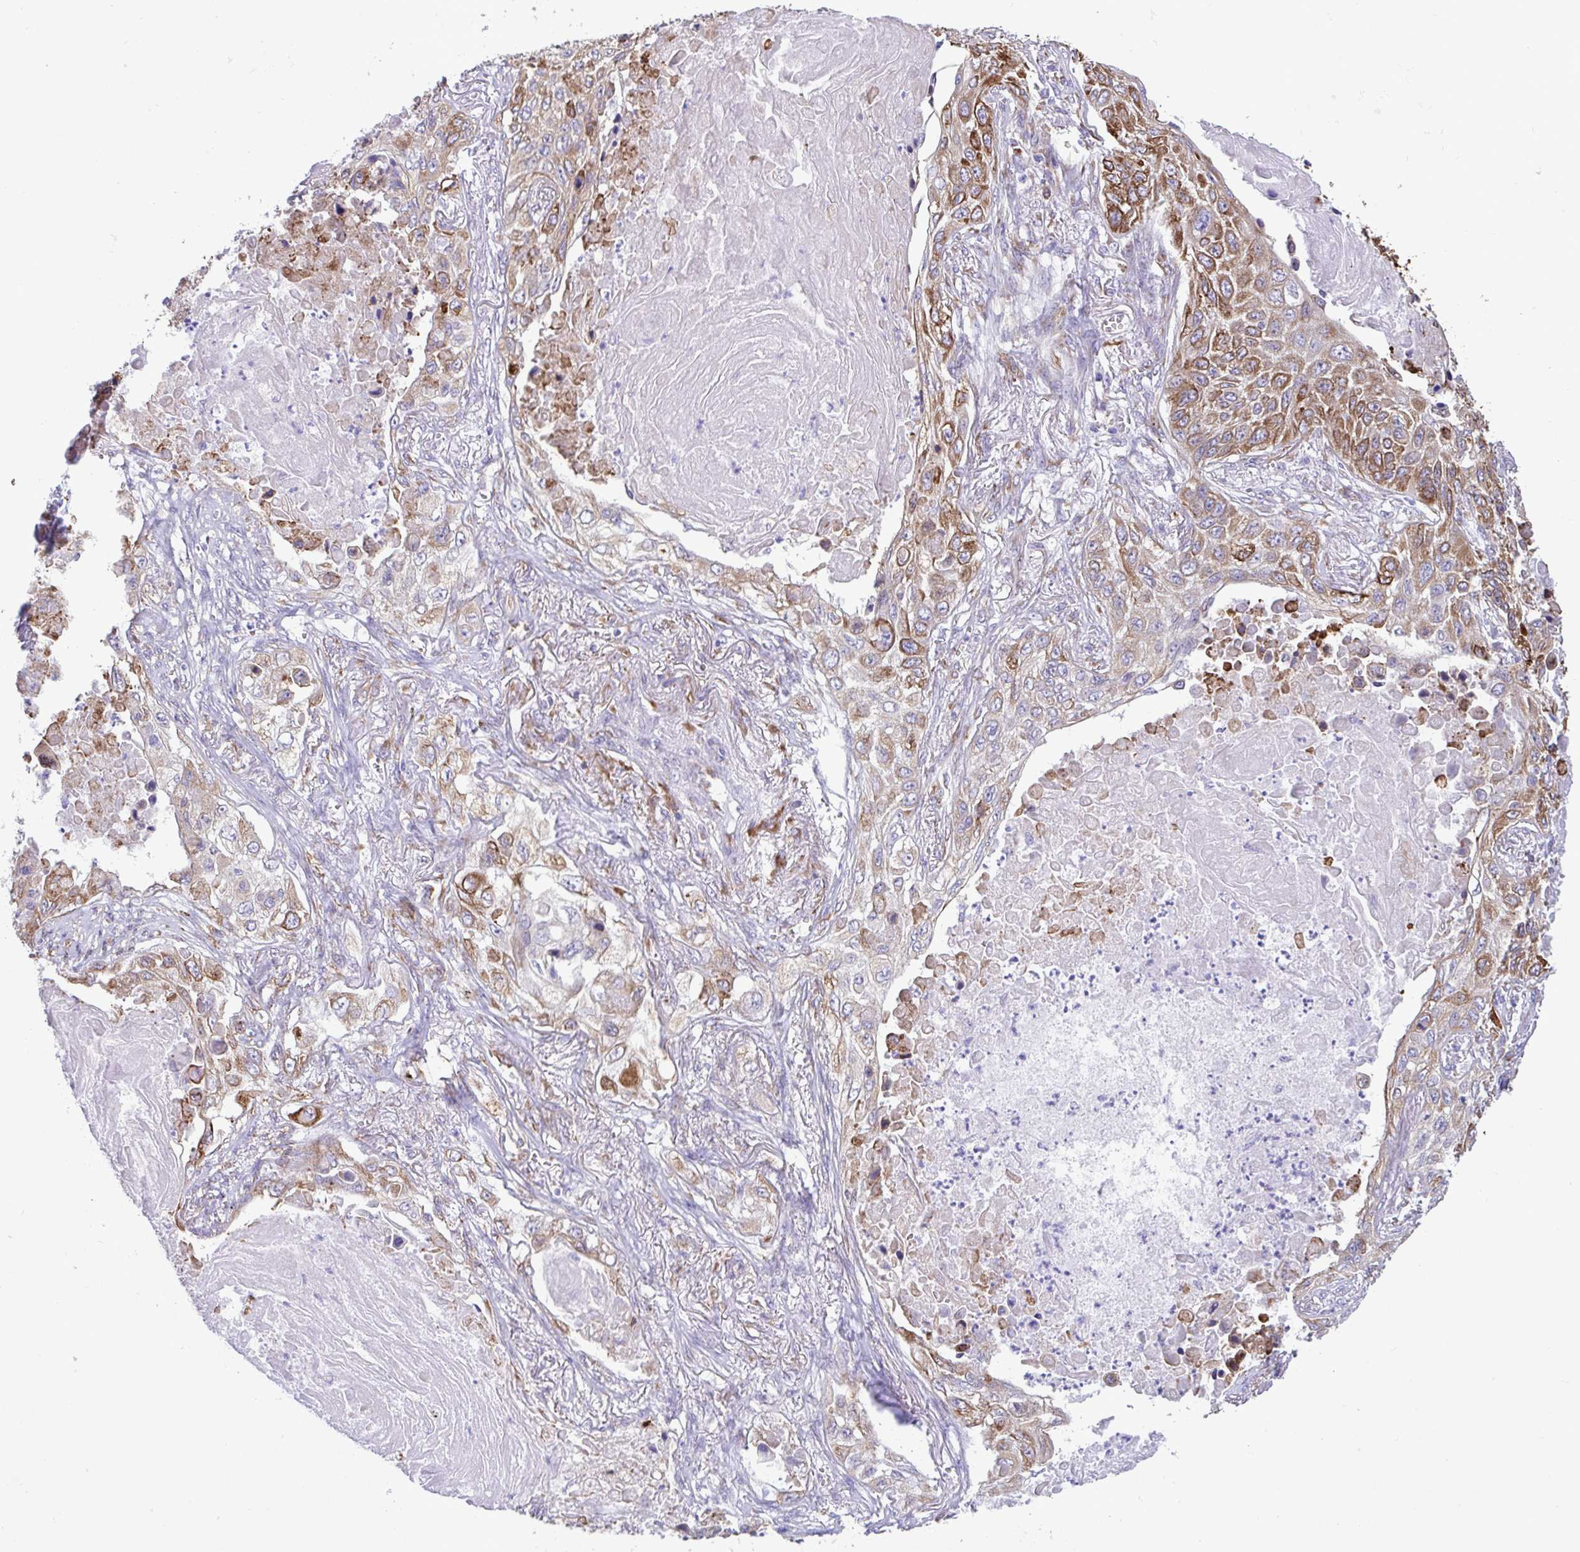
{"staining": {"intensity": "moderate", "quantity": "25%-75%", "location": "cytoplasmic/membranous"}, "tissue": "lung cancer", "cell_type": "Tumor cells", "image_type": "cancer", "snomed": [{"axis": "morphology", "description": "Squamous cell carcinoma, NOS"}, {"axis": "topography", "description": "Lung"}], "caption": "Immunohistochemistry (IHC) histopathology image of human lung cancer (squamous cell carcinoma) stained for a protein (brown), which shows medium levels of moderate cytoplasmic/membranous staining in approximately 25%-75% of tumor cells.", "gene": "ASPH", "patient": {"sex": "male", "age": 75}}